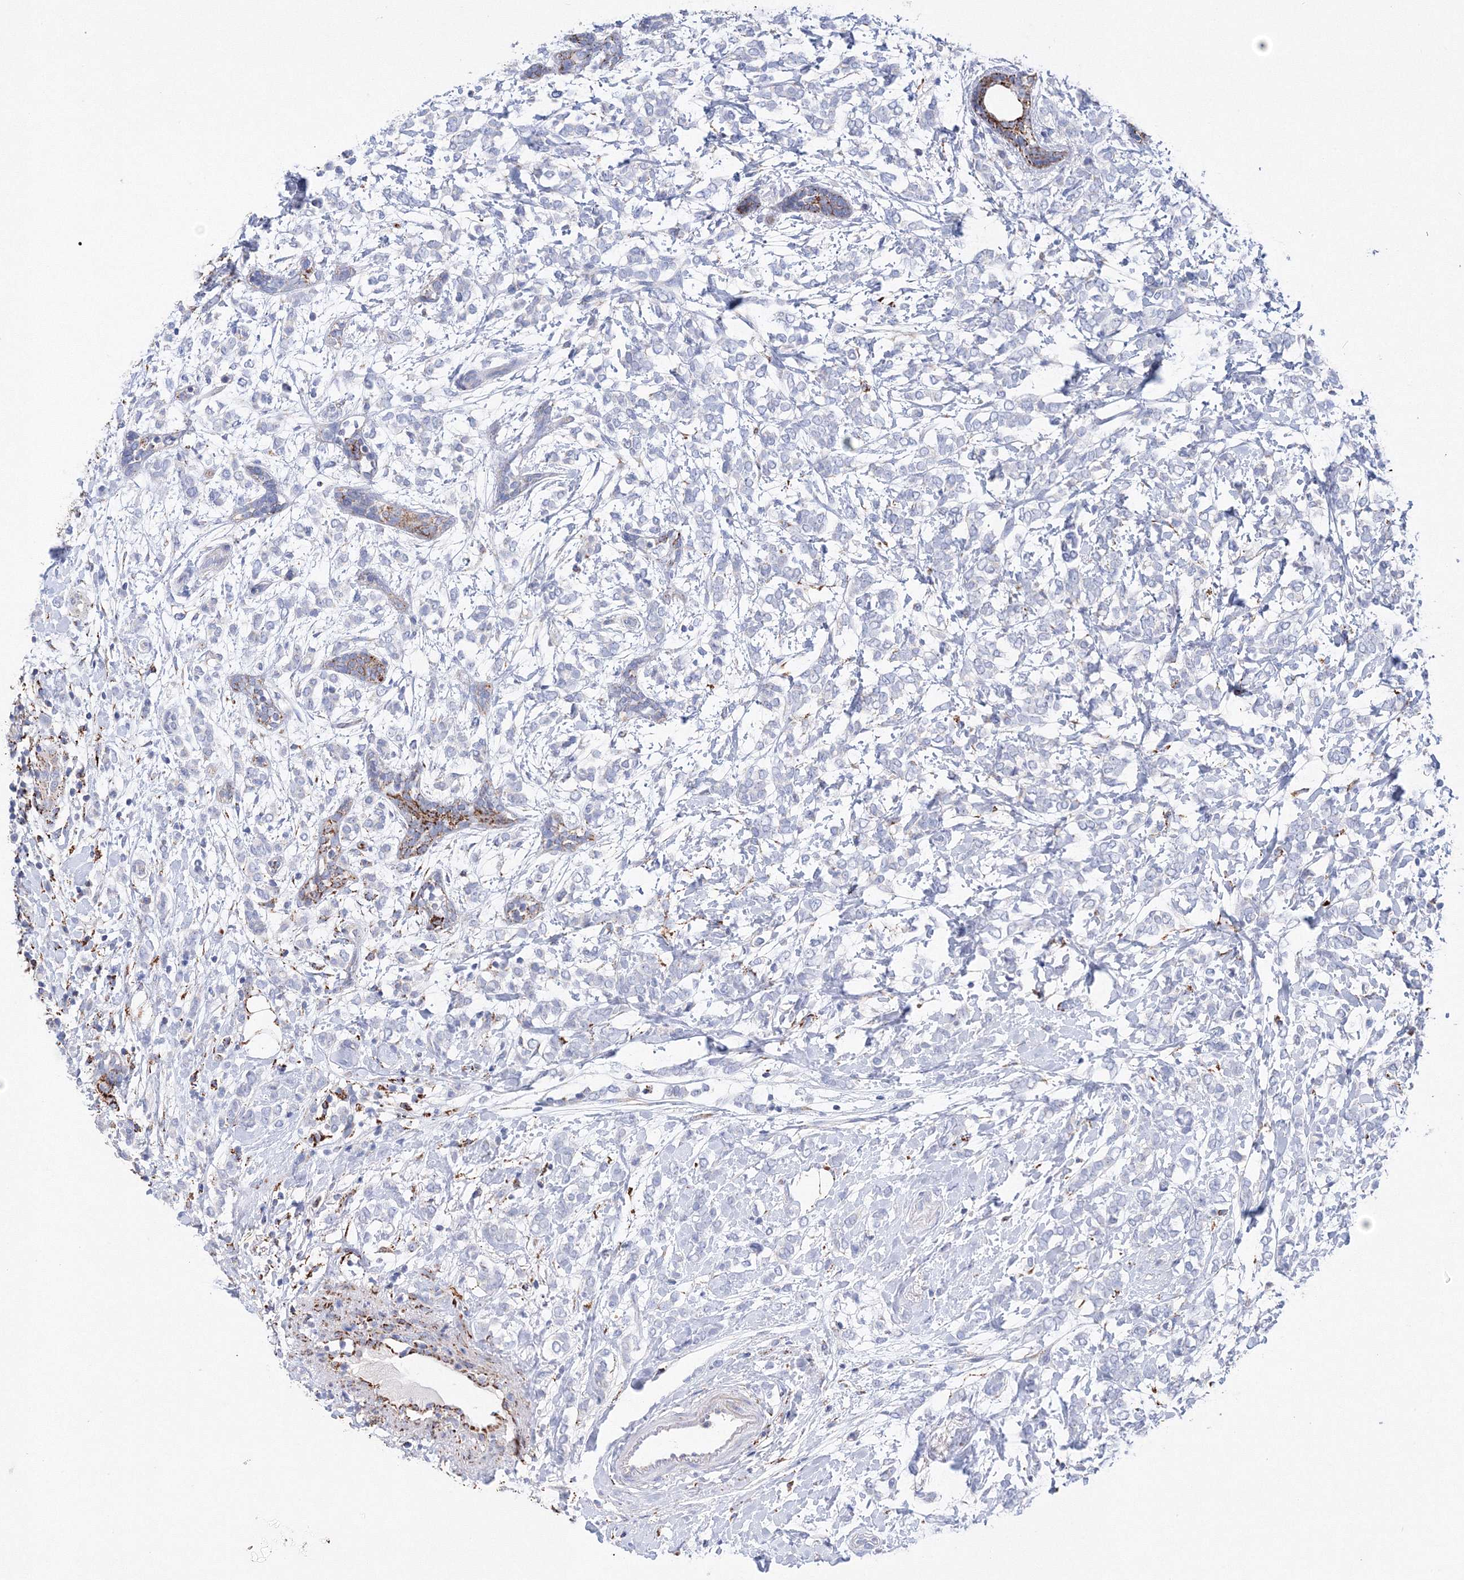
{"staining": {"intensity": "negative", "quantity": "none", "location": "none"}, "tissue": "breast cancer", "cell_type": "Tumor cells", "image_type": "cancer", "snomed": [{"axis": "morphology", "description": "Normal tissue, NOS"}, {"axis": "morphology", "description": "Lobular carcinoma"}, {"axis": "topography", "description": "Breast"}], "caption": "This is an immunohistochemistry micrograph of human breast cancer (lobular carcinoma). There is no positivity in tumor cells.", "gene": "MERTK", "patient": {"sex": "female", "age": 47}}